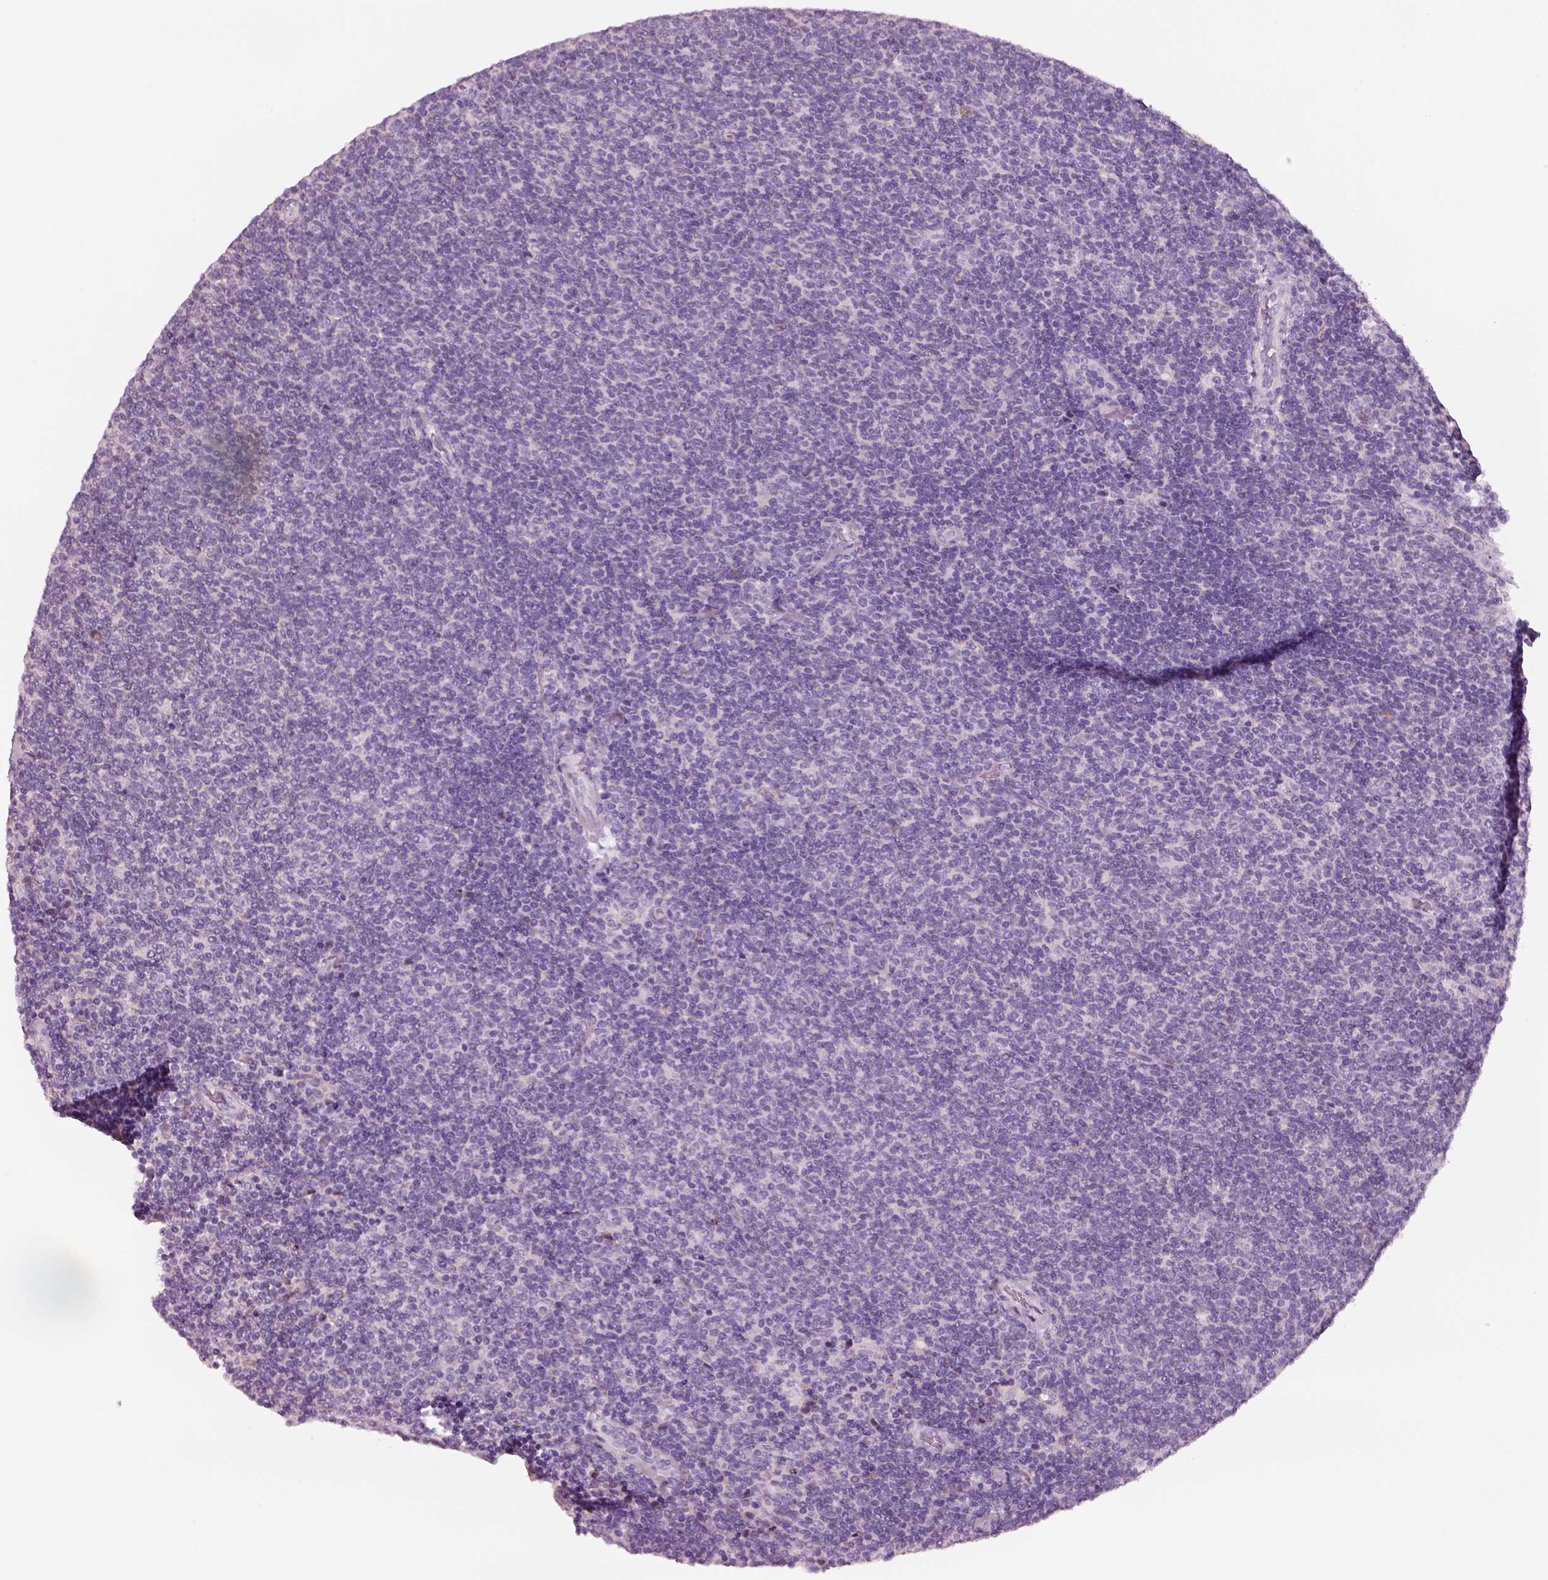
{"staining": {"intensity": "negative", "quantity": "none", "location": "none"}, "tissue": "lymphoma", "cell_type": "Tumor cells", "image_type": "cancer", "snomed": [{"axis": "morphology", "description": "Malignant lymphoma, non-Hodgkin's type, Low grade"}, {"axis": "topography", "description": "Lymph node"}], "caption": "The micrograph reveals no significant positivity in tumor cells of lymphoma.", "gene": "PNOC", "patient": {"sex": "male", "age": 52}}